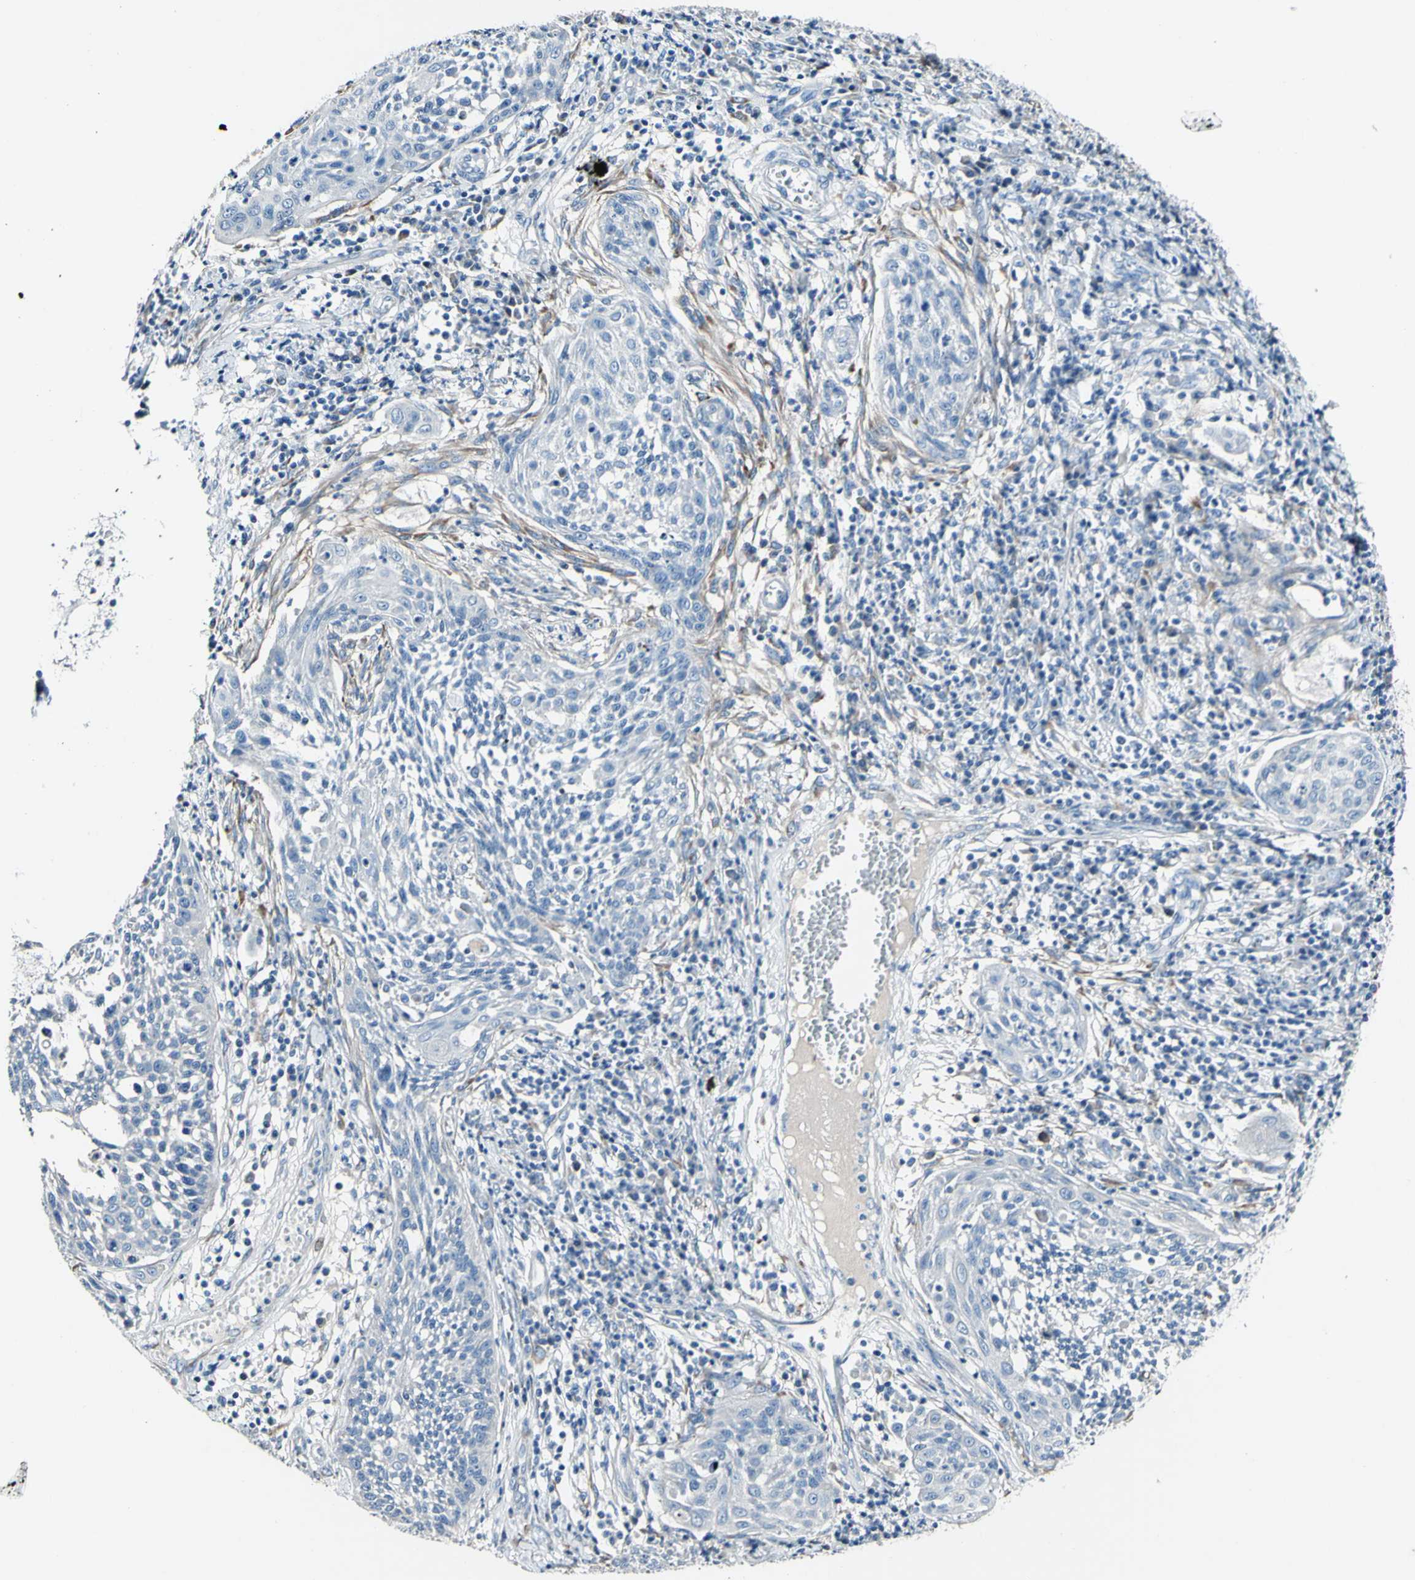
{"staining": {"intensity": "negative", "quantity": "none", "location": "none"}, "tissue": "cervical cancer", "cell_type": "Tumor cells", "image_type": "cancer", "snomed": [{"axis": "morphology", "description": "Squamous cell carcinoma, NOS"}, {"axis": "topography", "description": "Cervix"}], "caption": "IHC micrograph of neoplastic tissue: cervical squamous cell carcinoma stained with DAB (3,3'-diaminobenzidine) displays no significant protein staining in tumor cells. (DAB (3,3'-diaminobenzidine) immunohistochemistry (IHC) visualized using brightfield microscopy, high magnification).", "gene": "COL6A3", "patient": {"sex": "female", "age": 34}}